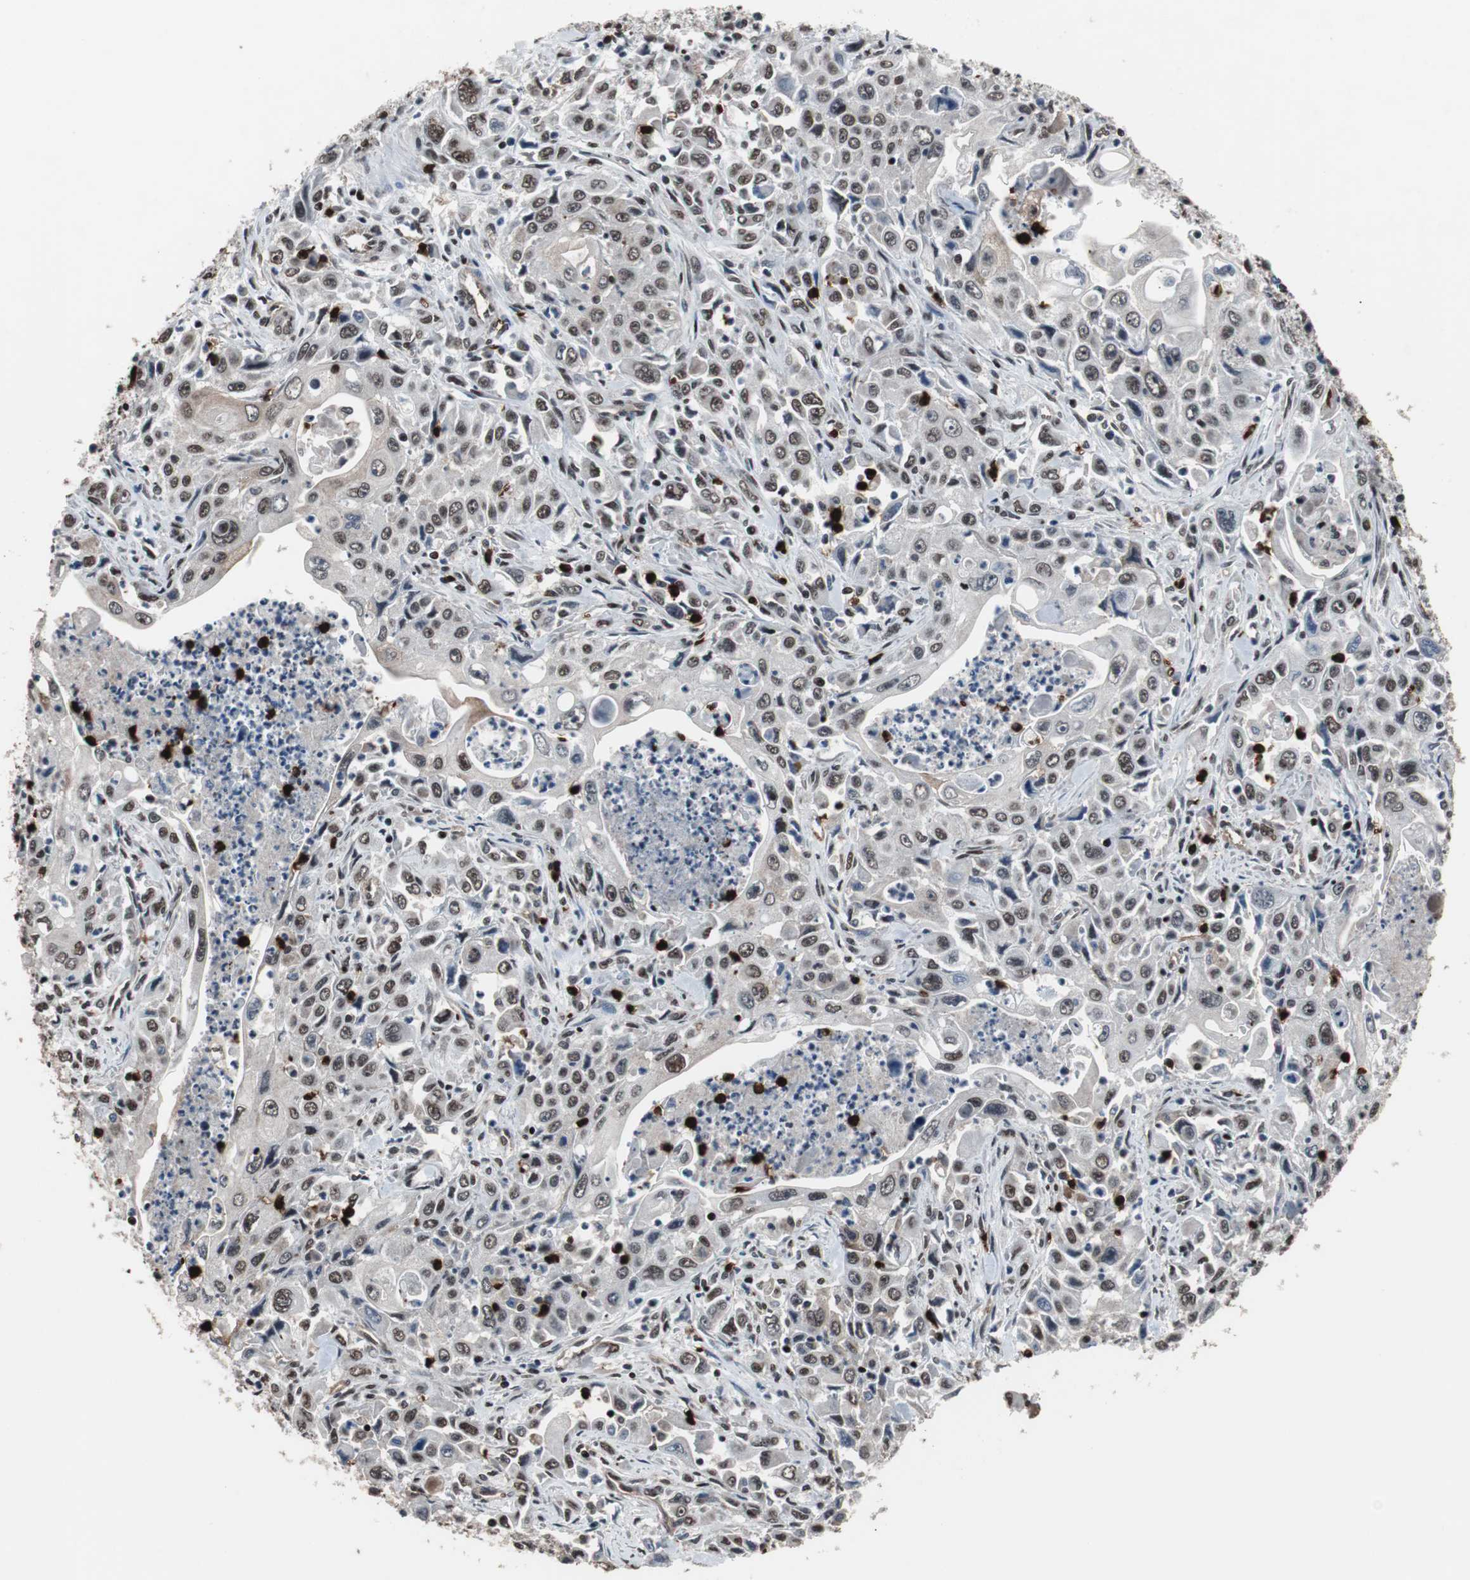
{"staining": {"intensity": "moderate", "quantity": ">75%", "location": "cytoplasmic/membranous,nuclear"}, "tissue": "pancreatic cancer", "cell_type": "Tumor cells", "image_type": "cancer", "snomed": [{"axis": "morphology", "description": "Adenocarcinoma, NOS"}, {"axis": "topography", "description": "Pancreas"}], "caption": "Brown immunohistochemical staining in adenocarcinoma (pancreatic) reveals moderate cytoplasmic/membranous and nuclear staining in about >75% of tumor cells.", "gene": "POGZ", "patient": {"sex": "male", "age": 70}}